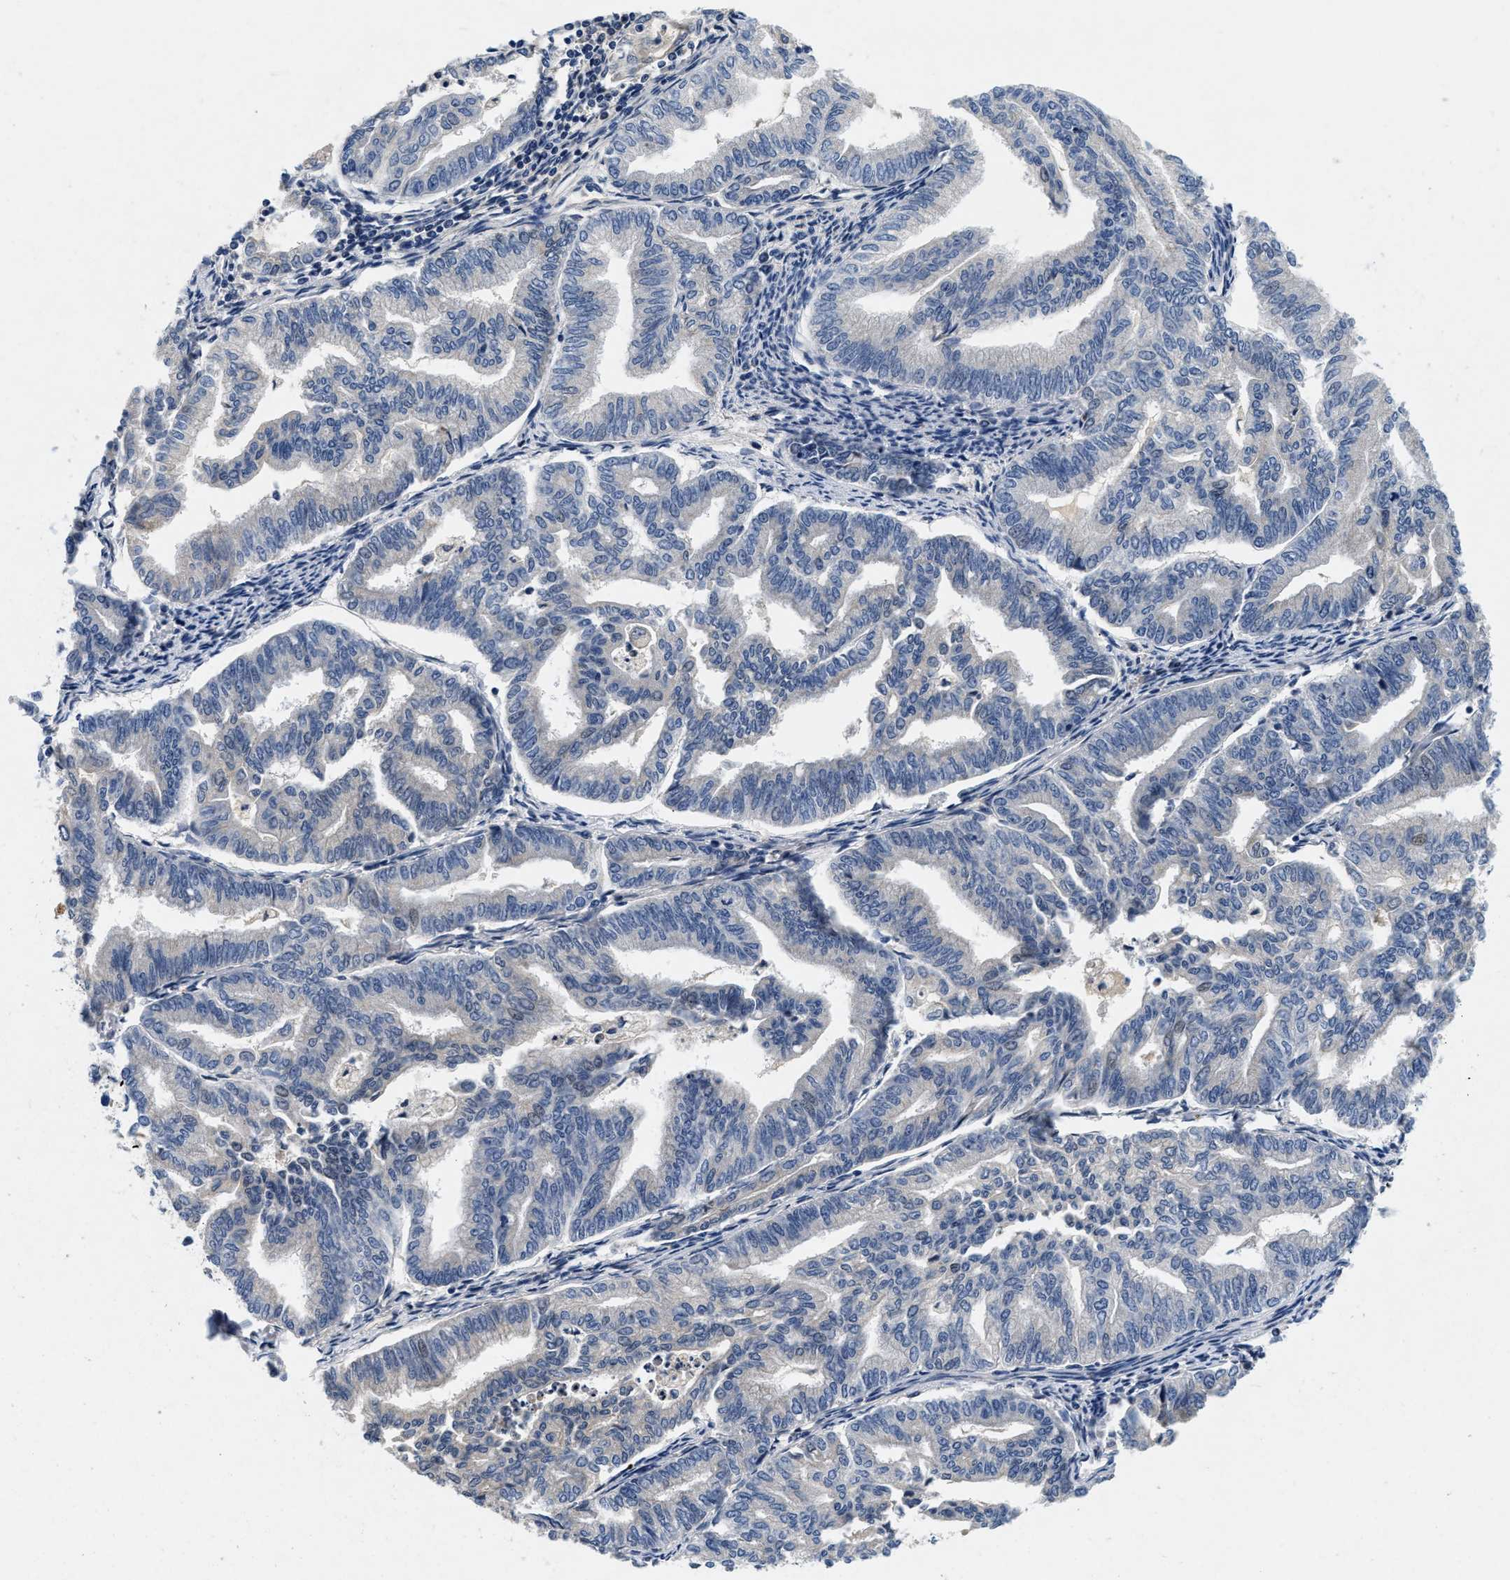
{"staining": {"intensity": "negative", "quantity": "none", "location": "none"}, "tissue": "endometrial cancer", "cell_type": "Tumor cells", "image_type": "cancer", "snomed": [{"axis": "morphology", "description": "Adenocarcinoma, NOS"}, {"axis": "topography", "description": "Endometrium"}], "caption": "Adenocarcinoma (endometrial) was stained to show a protein in brown. There is no significant staining in tumor cells. The staining is performed using DAB (3,3'-diaminobenzidine) brown chromogen with nuclei counter-stained in using hematoxylin.", "gene": "PDP1", "patient": {"sex": "female", "age": 79}}